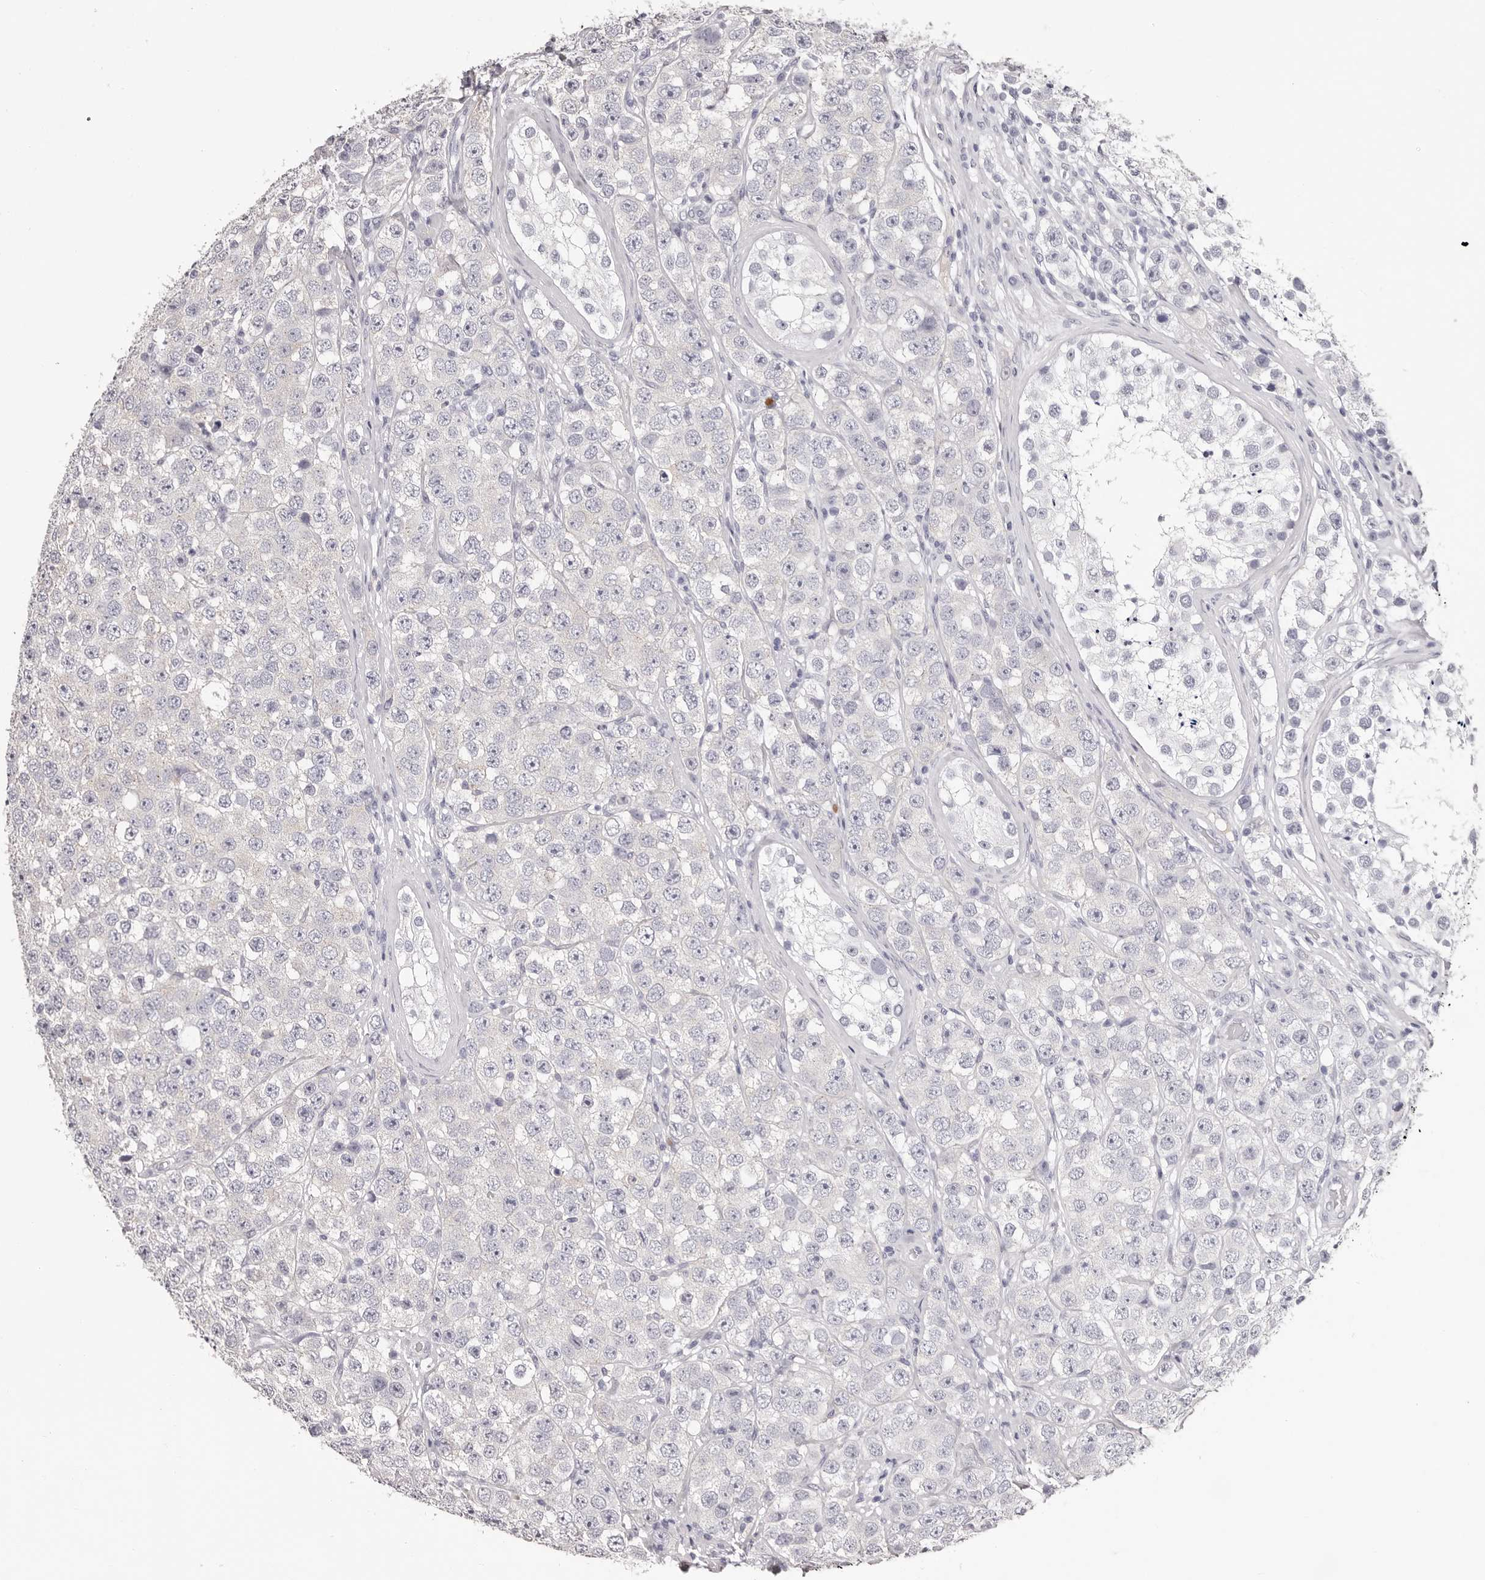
{"staining": {"intensity": "negative", "quantity": "none", "location": "none"}, "tissue": "testis cancer", "cell_type": "Tumor cells", "image_type": "cancer", "snomed": [{"axis": "morphology", "description": "Seminoma, NOS"}, {"axis": "topography", "description": "Testis"}], "caption": "There is no significant positivity in tumor cells of testis cancer.", "gene": "PEG10", "patient": {"sex": "male", "age": 28}}